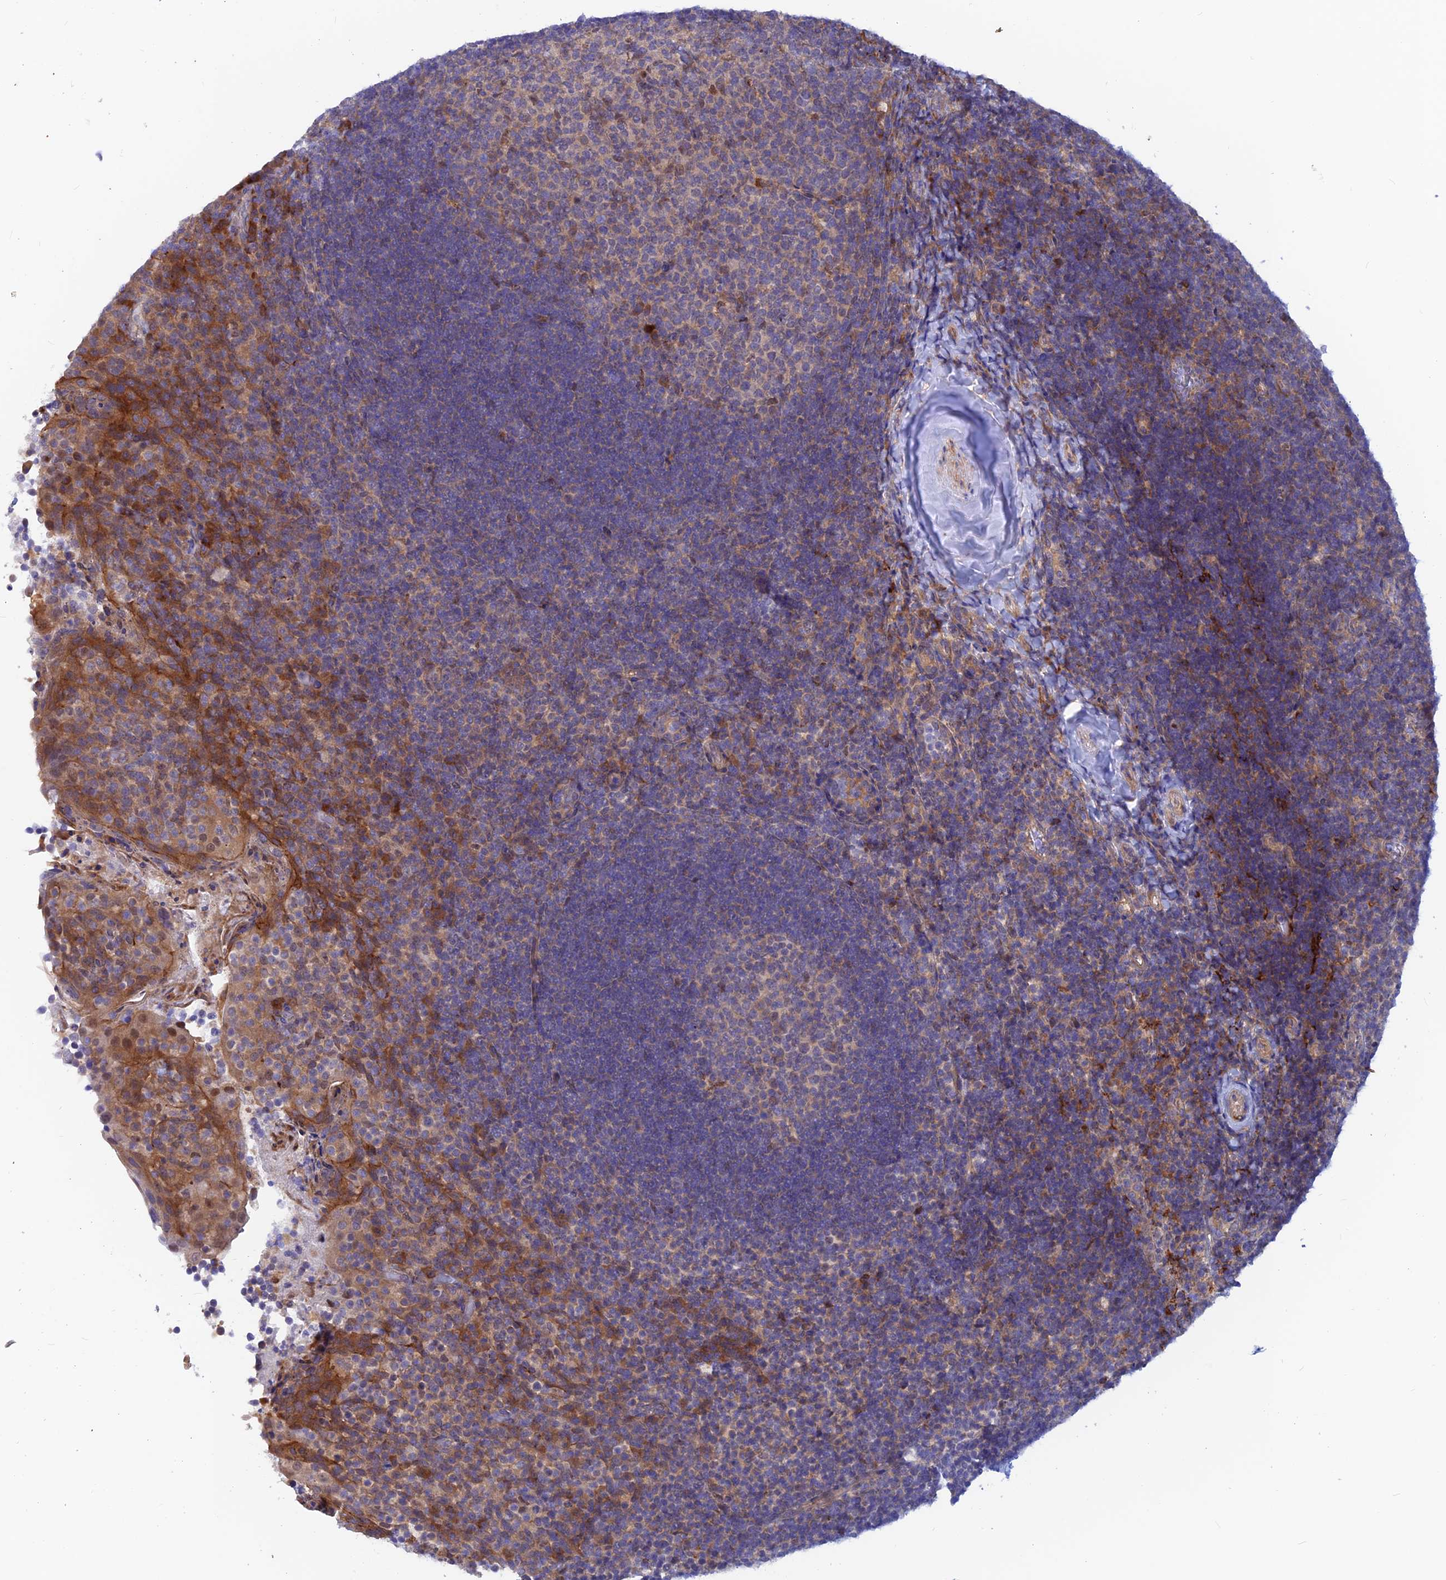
{"staining": {"intensity": "moderate", "quantity": "<25%", "location": "cytoplasmic/membranous"}, "tissue": "tonsil", "cell_type": "Germinal center cells", "image_type": "normal", "snomed": [{"axis": "morphology", "description": "Normal tissue, NOS"}, {"axis": "topography", "description": "Tonsil"}], "caption": "Immunohistochemistry of unremarkable human tonsil demonstrates low levels of moderate cytoplasmic/membranous expression in approximately <25% of germinal center cells.", "gene": "DNAJC16", "patient": {"sex": "female", "age": 10}}